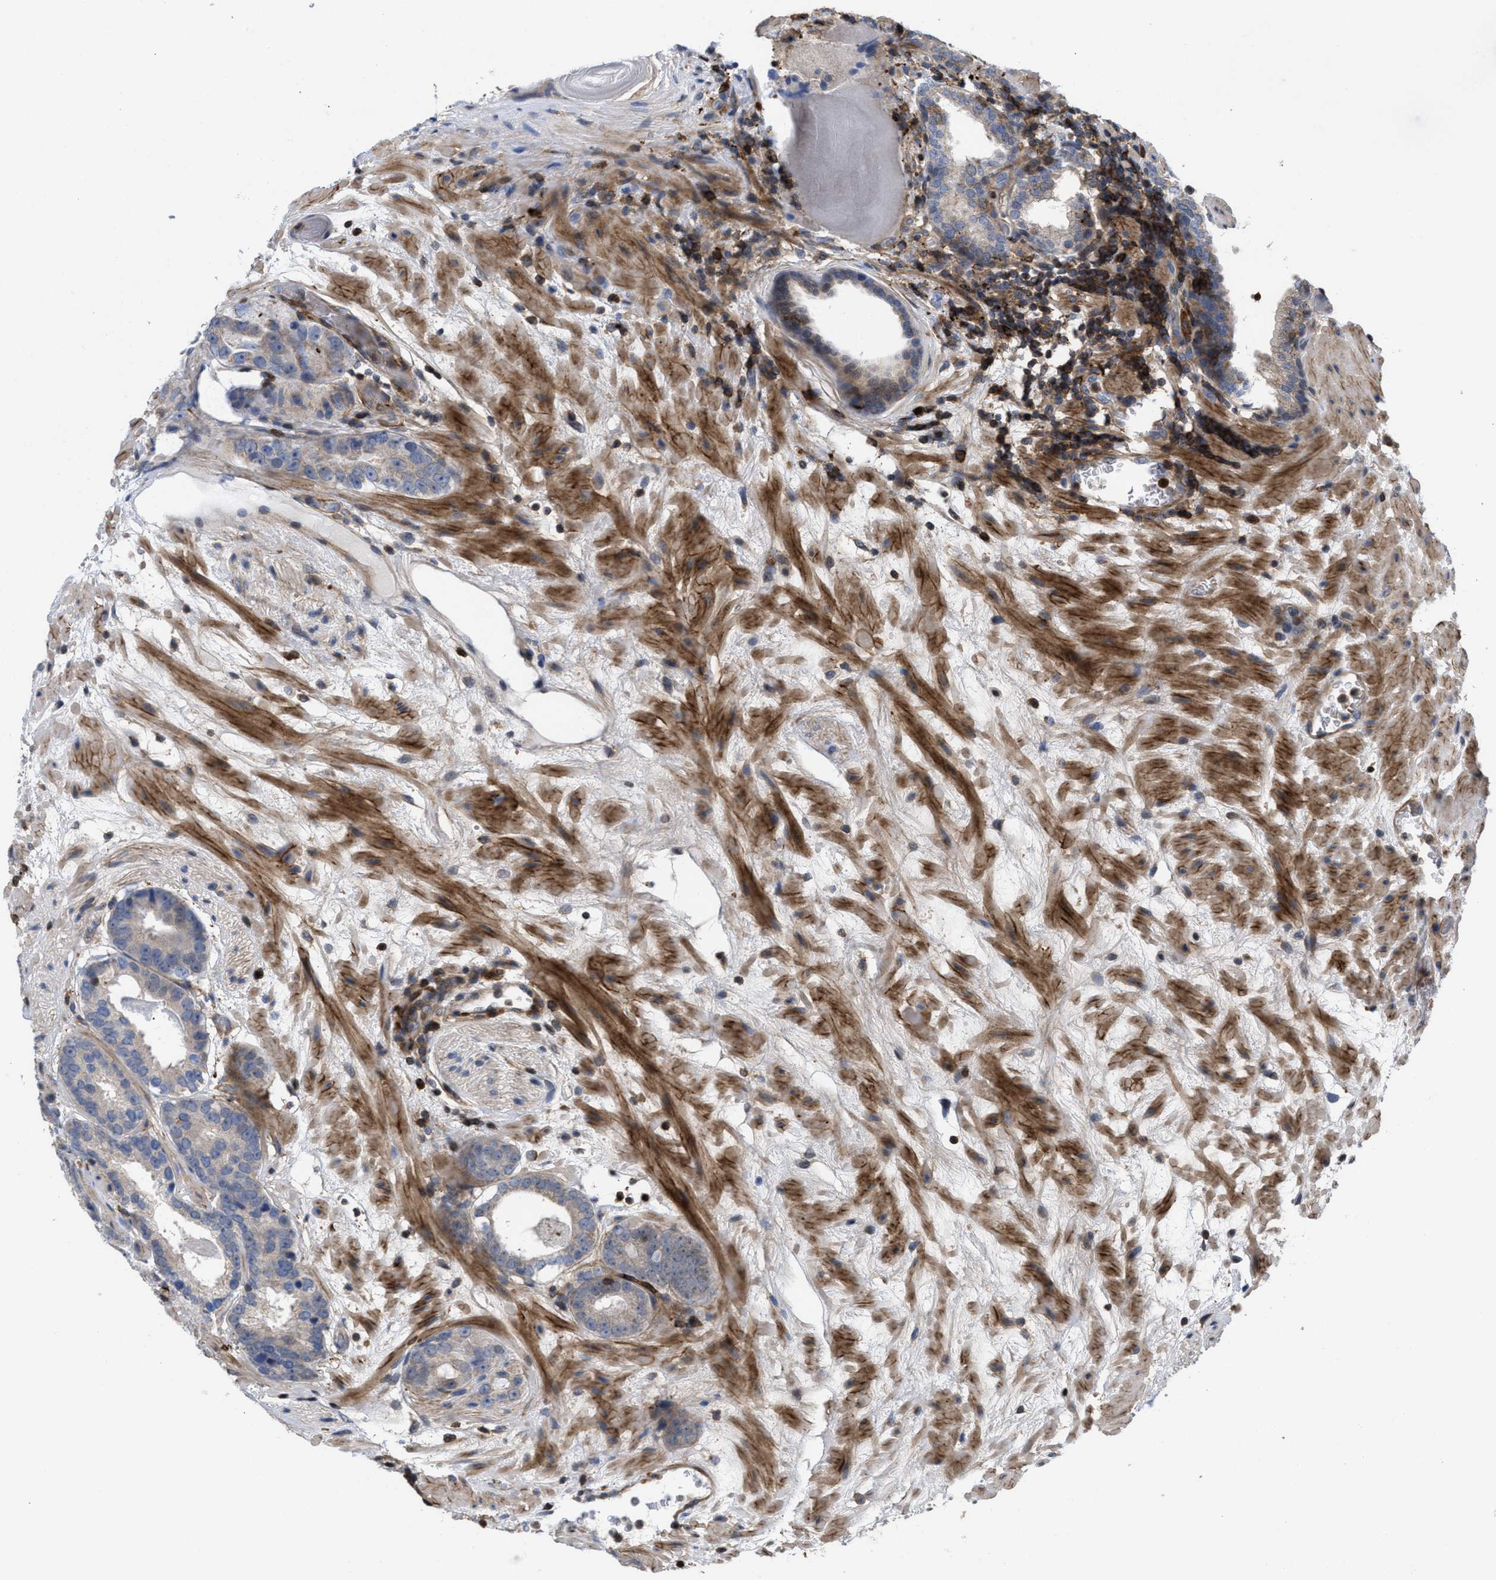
{"staining": {"intensity": "negative", "quantity": "none", "location": "none"}, "tissue": "prostate cancer", "cell_type": "Tumor cells", "image_type": "cancer", "snomed": [{"axis": "morphology", "description": "Adenocarcinoma, Low grade"}, {"axis": "topography", "description": "Prostate"}], "caption": "High power microscopy image of an IHC image of prostate cancer (low-grade adenocarcinoma), revealing no significant positivity in tumor cells.", "gene": "PTPRE", "patient": {"sex": "male", "age": 69}}